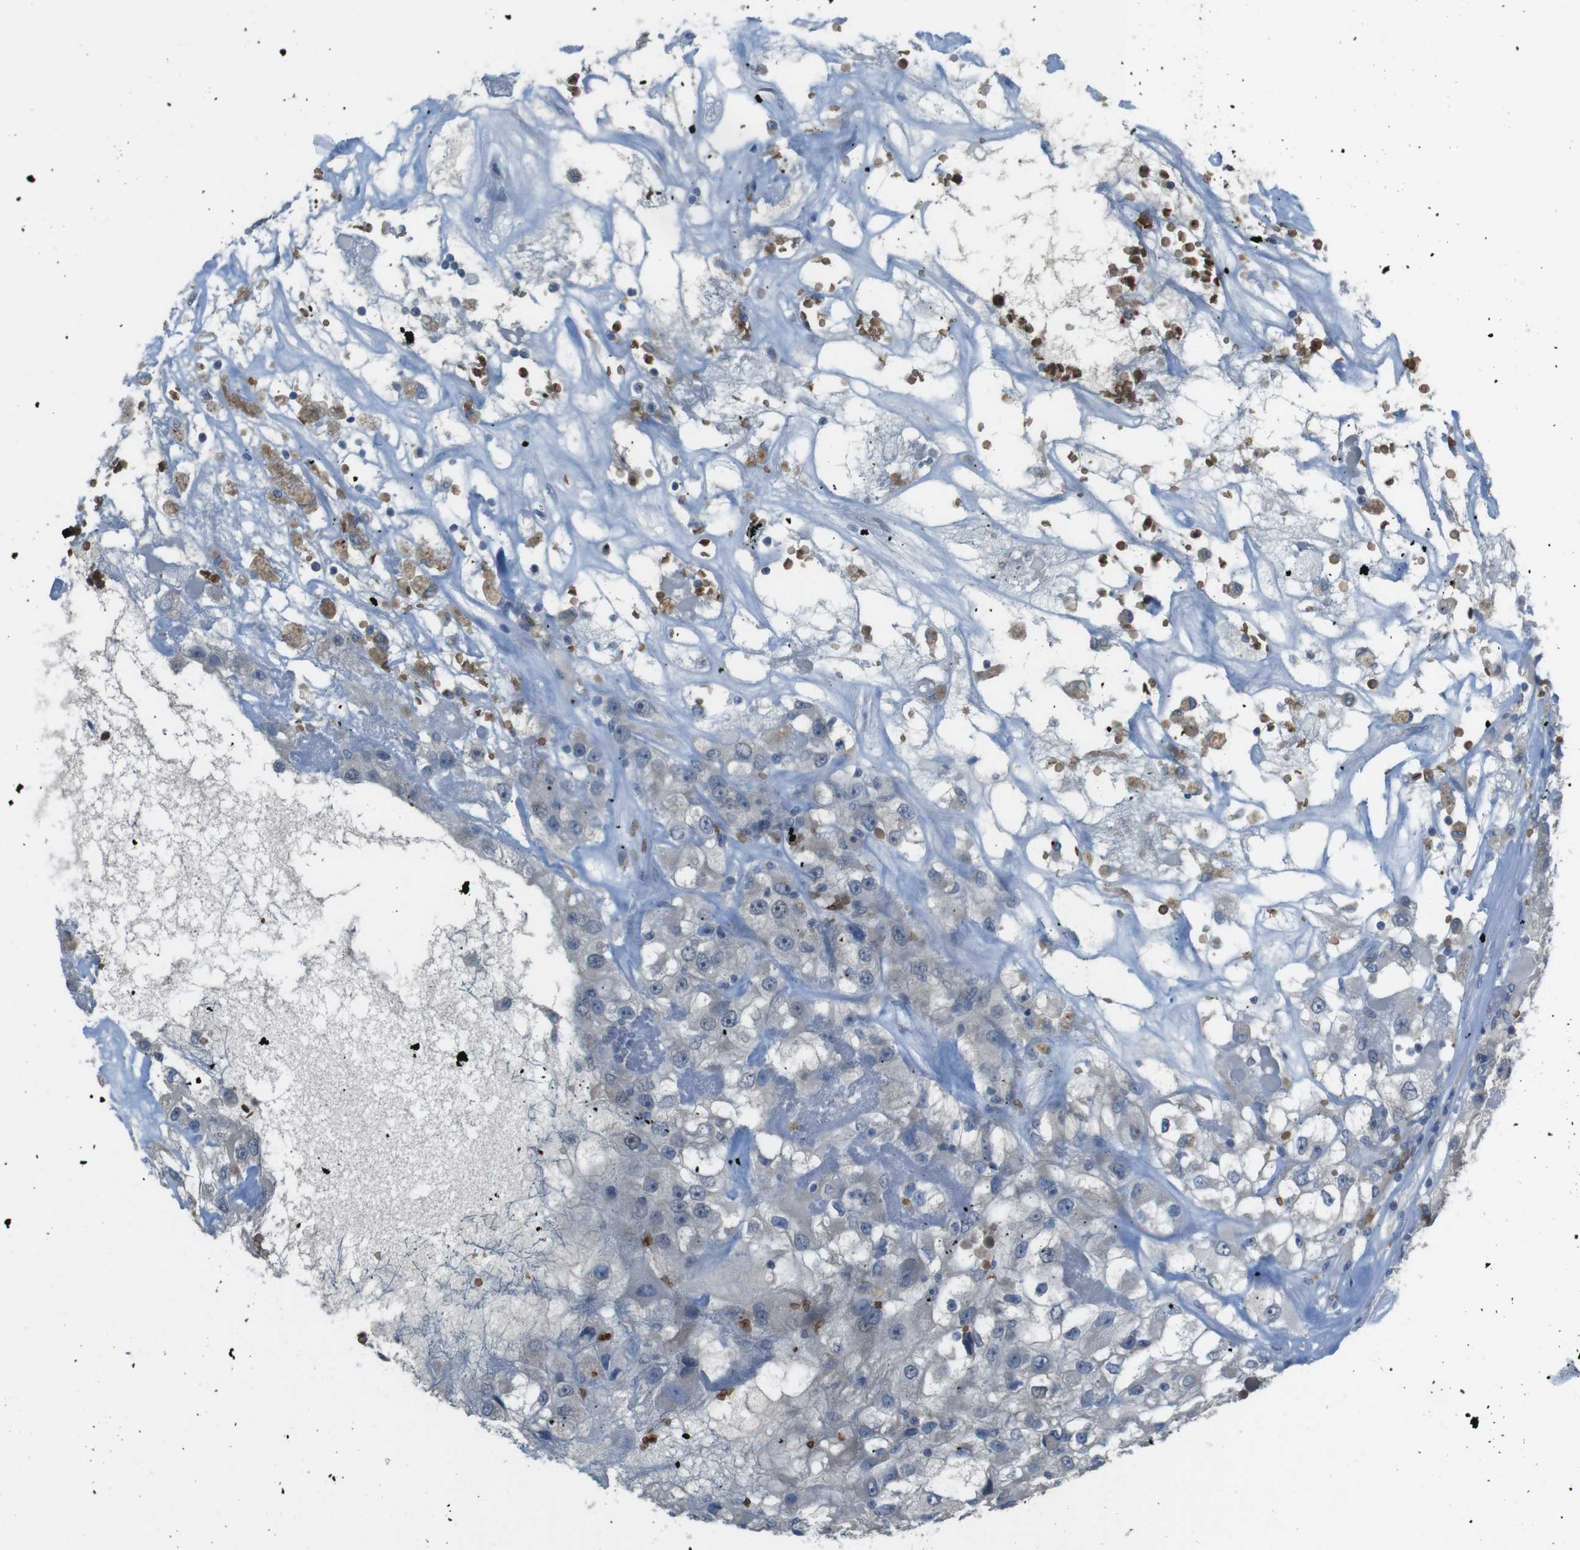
{"staining": {"intensity": "negative", "quantity": "none", "location": "none"}, "tissue": "renal cancer", "cell_type": "Tumor cells", "image_type": "cancer", "snomed": [{"axis": "morphology", "description": "Adenocarcinoma, NOS"}, {"axis": "topography", "description": "Kidney"}], "caption": "Tumor cells are negative for protein expression in human renal adenocarcinoma.", "gene": "GYPA", "patient": {"sex": "female", "age": 52}}